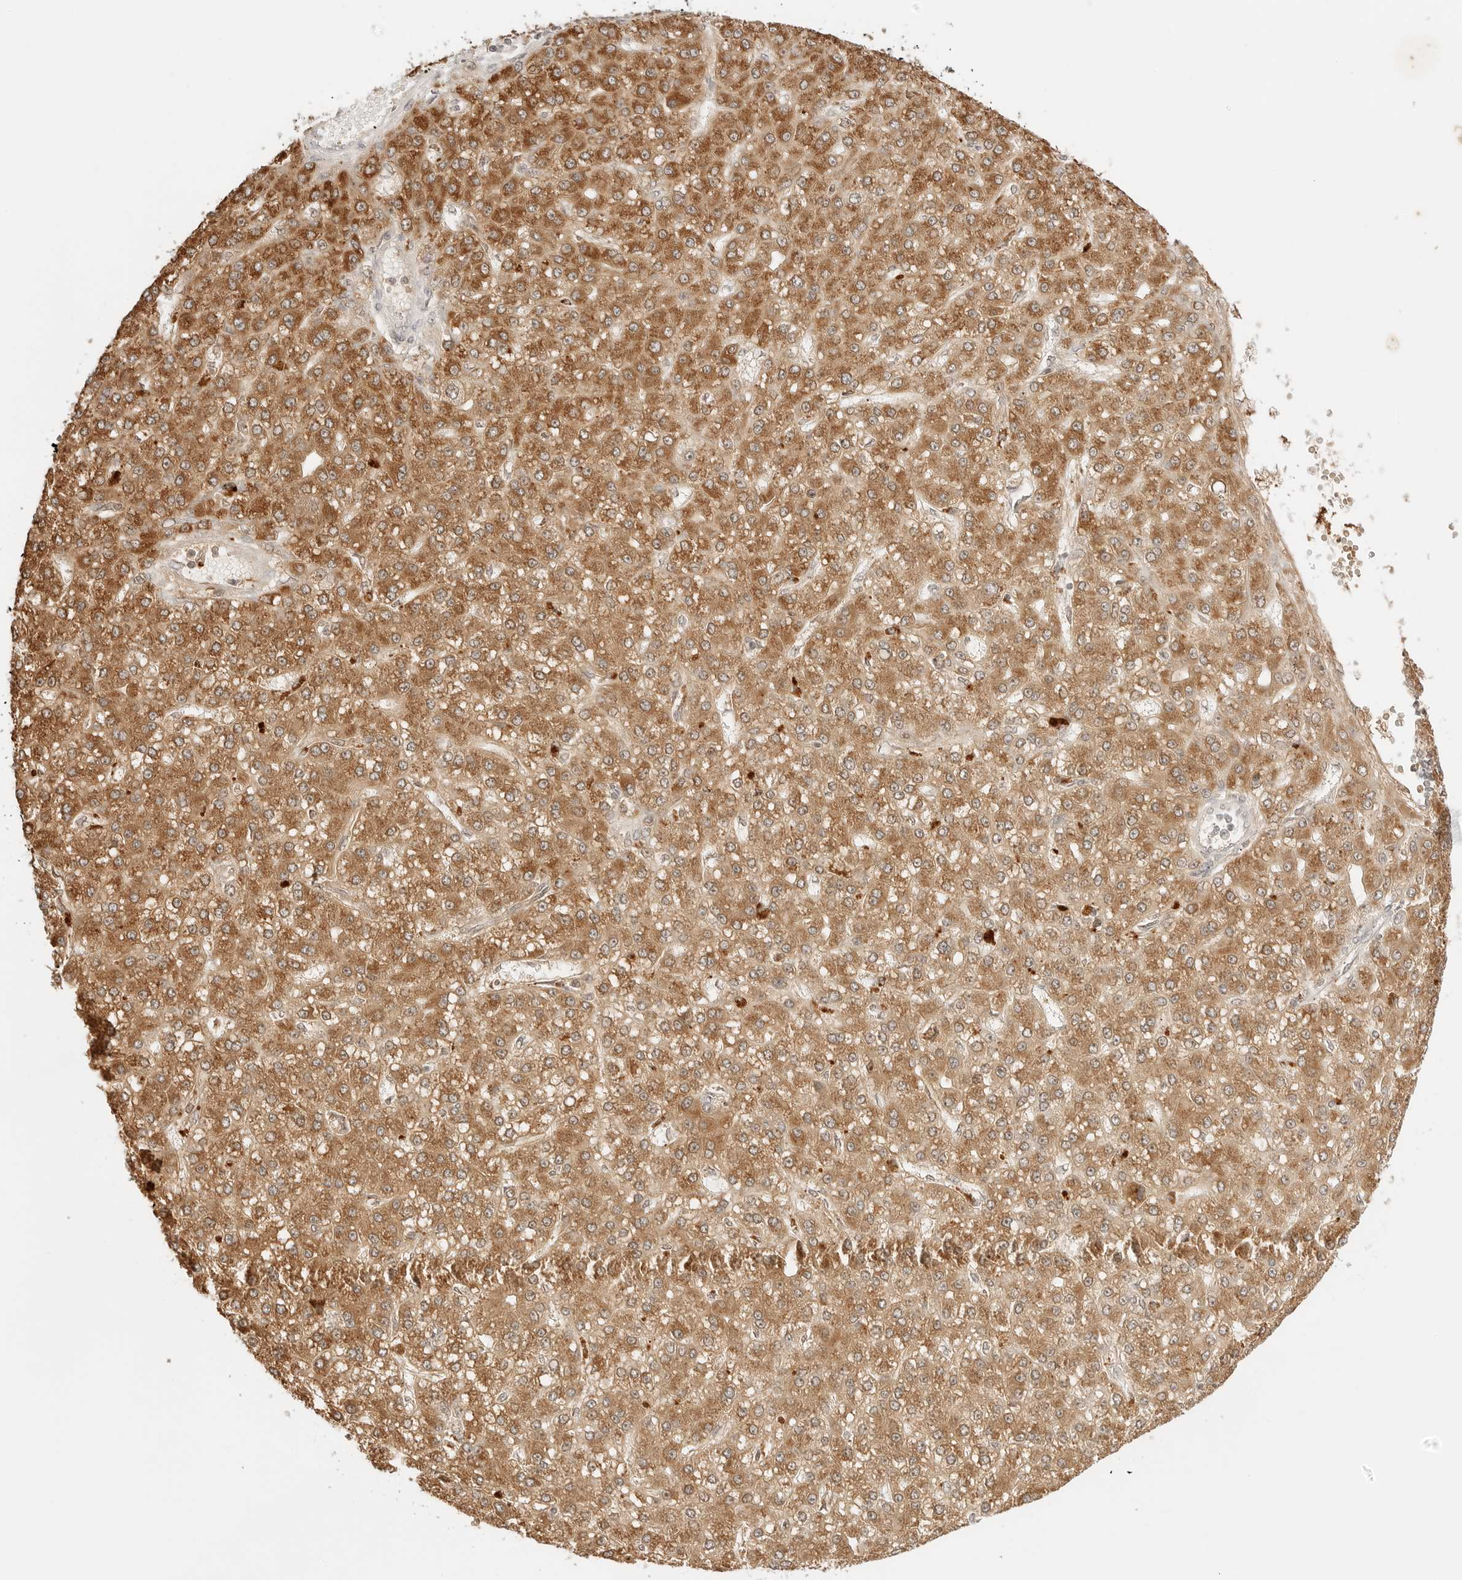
{"staining": {"intensity": "strong", "quantity": ">75%", "location": "cytoplasmic/membranous"}, "tissue": "liver cancer", "cell_type": "Tumor cells", "image_type": "cancer", "snomed": [{"axis": "morphology", "description": "Carcinoma, Hepatocellular, NOS"}, {"axis": "topography", "description": "Liver"}], "caption": "Protein staining demonstrates strong cytoplasmic/membranous positivity in about >75% of tumor cells in hepatocellular carcinoma (liver).", "gene": "RPS6KL1", "patient": {"sex": "male", "age": 67}}